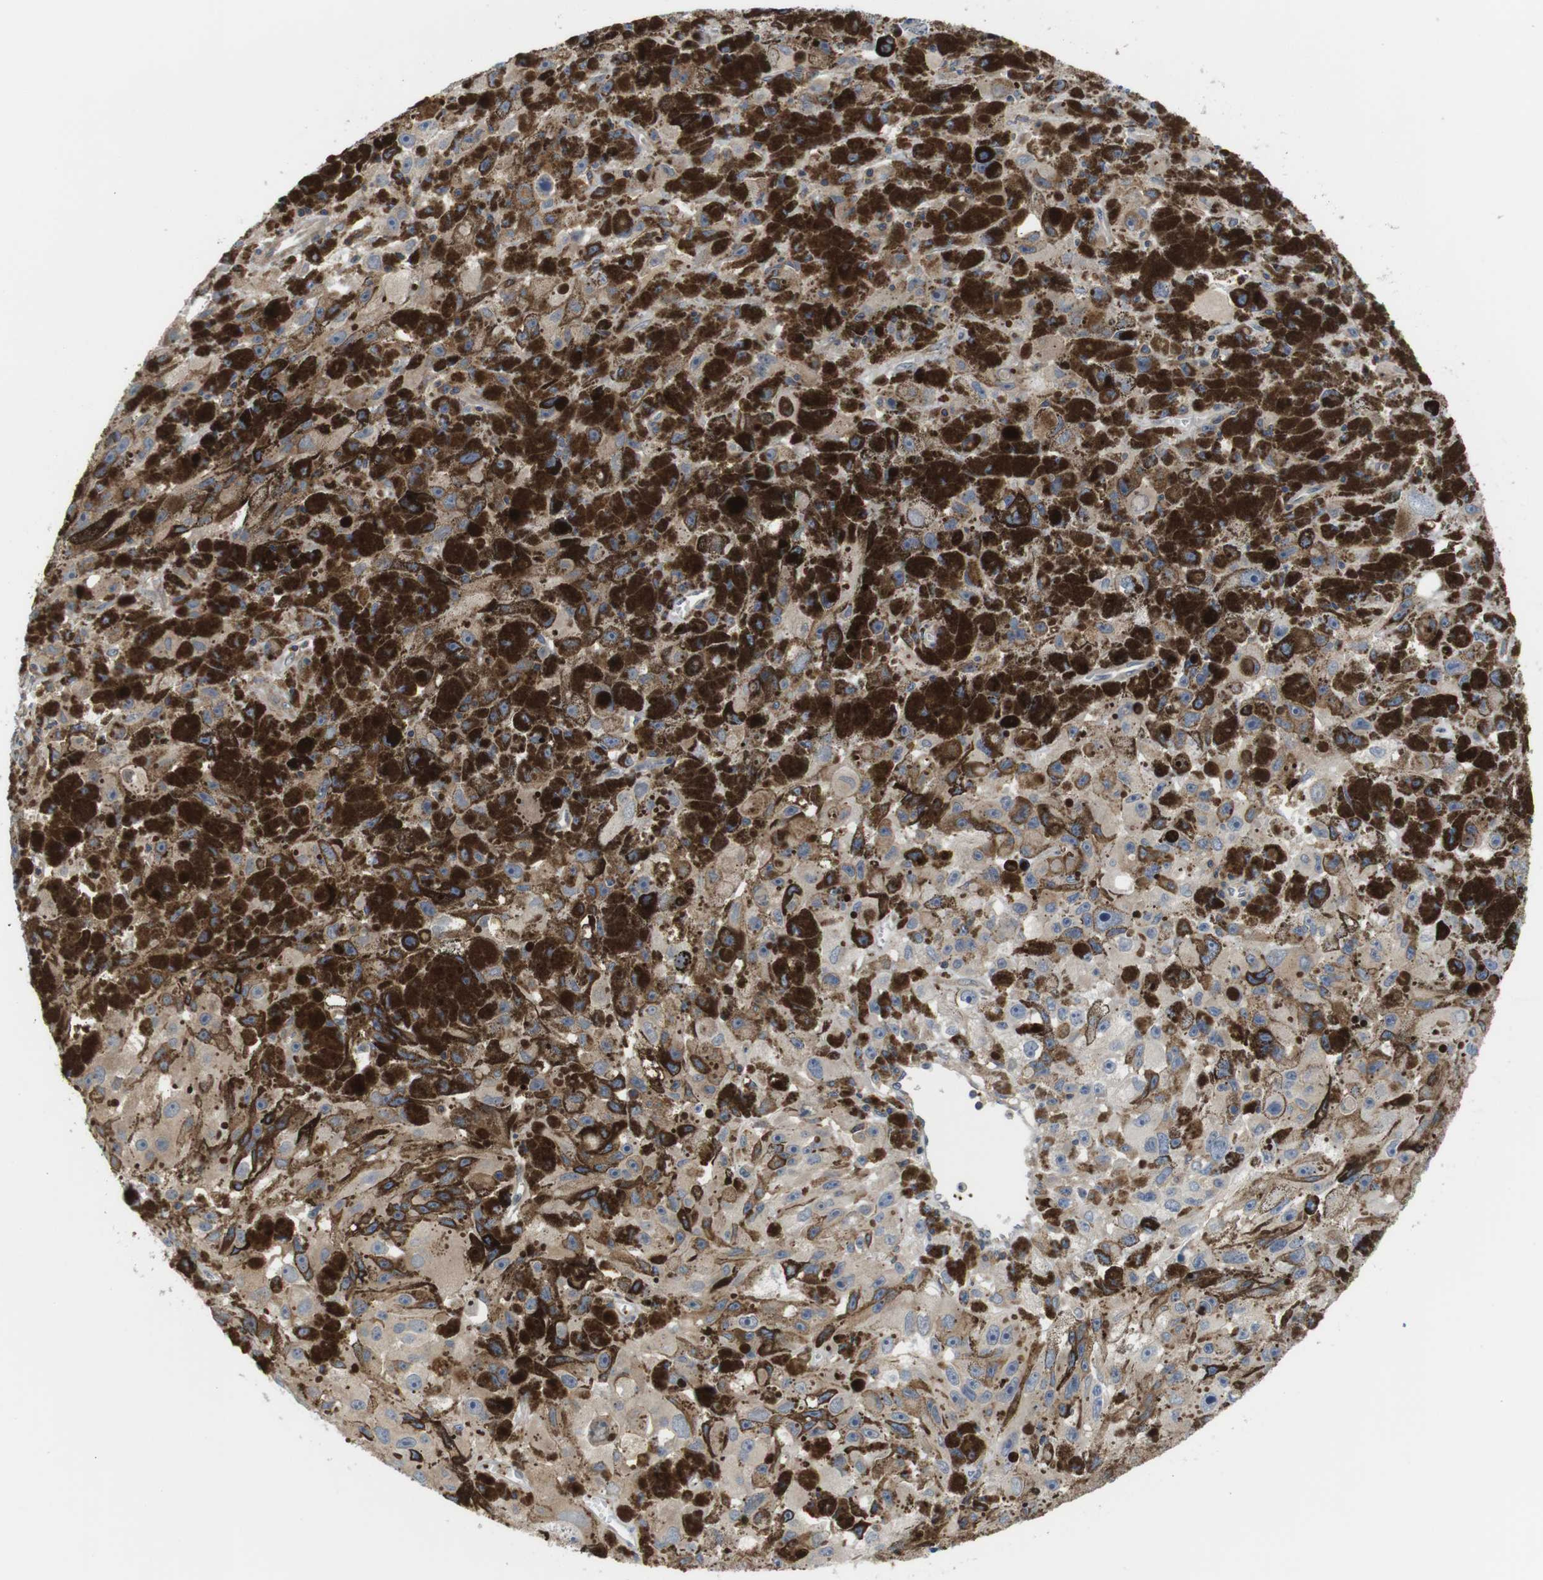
{"staining": {"intensity": "weak", "quantity": ">75%", "location": "cytoplasmic/membranous"}, "tissue": "melanoma", "cell_type": "Tumor cells", "image_type": "cancer", "snomed": [{"axis": "morphology", "description": "Malignant melanoma, NOS"}, {"axis": "topography", "description": "Skin"}], "caption": "Melanoma stained with DAB (3,3'-diaminobenzidine) IHC shows low levels of weak cytoplasmic/membranous staining in approximately >75% of tumor cells.", "gene": "HERPUD2", "patient": {"sex": "female", "age": 104}}